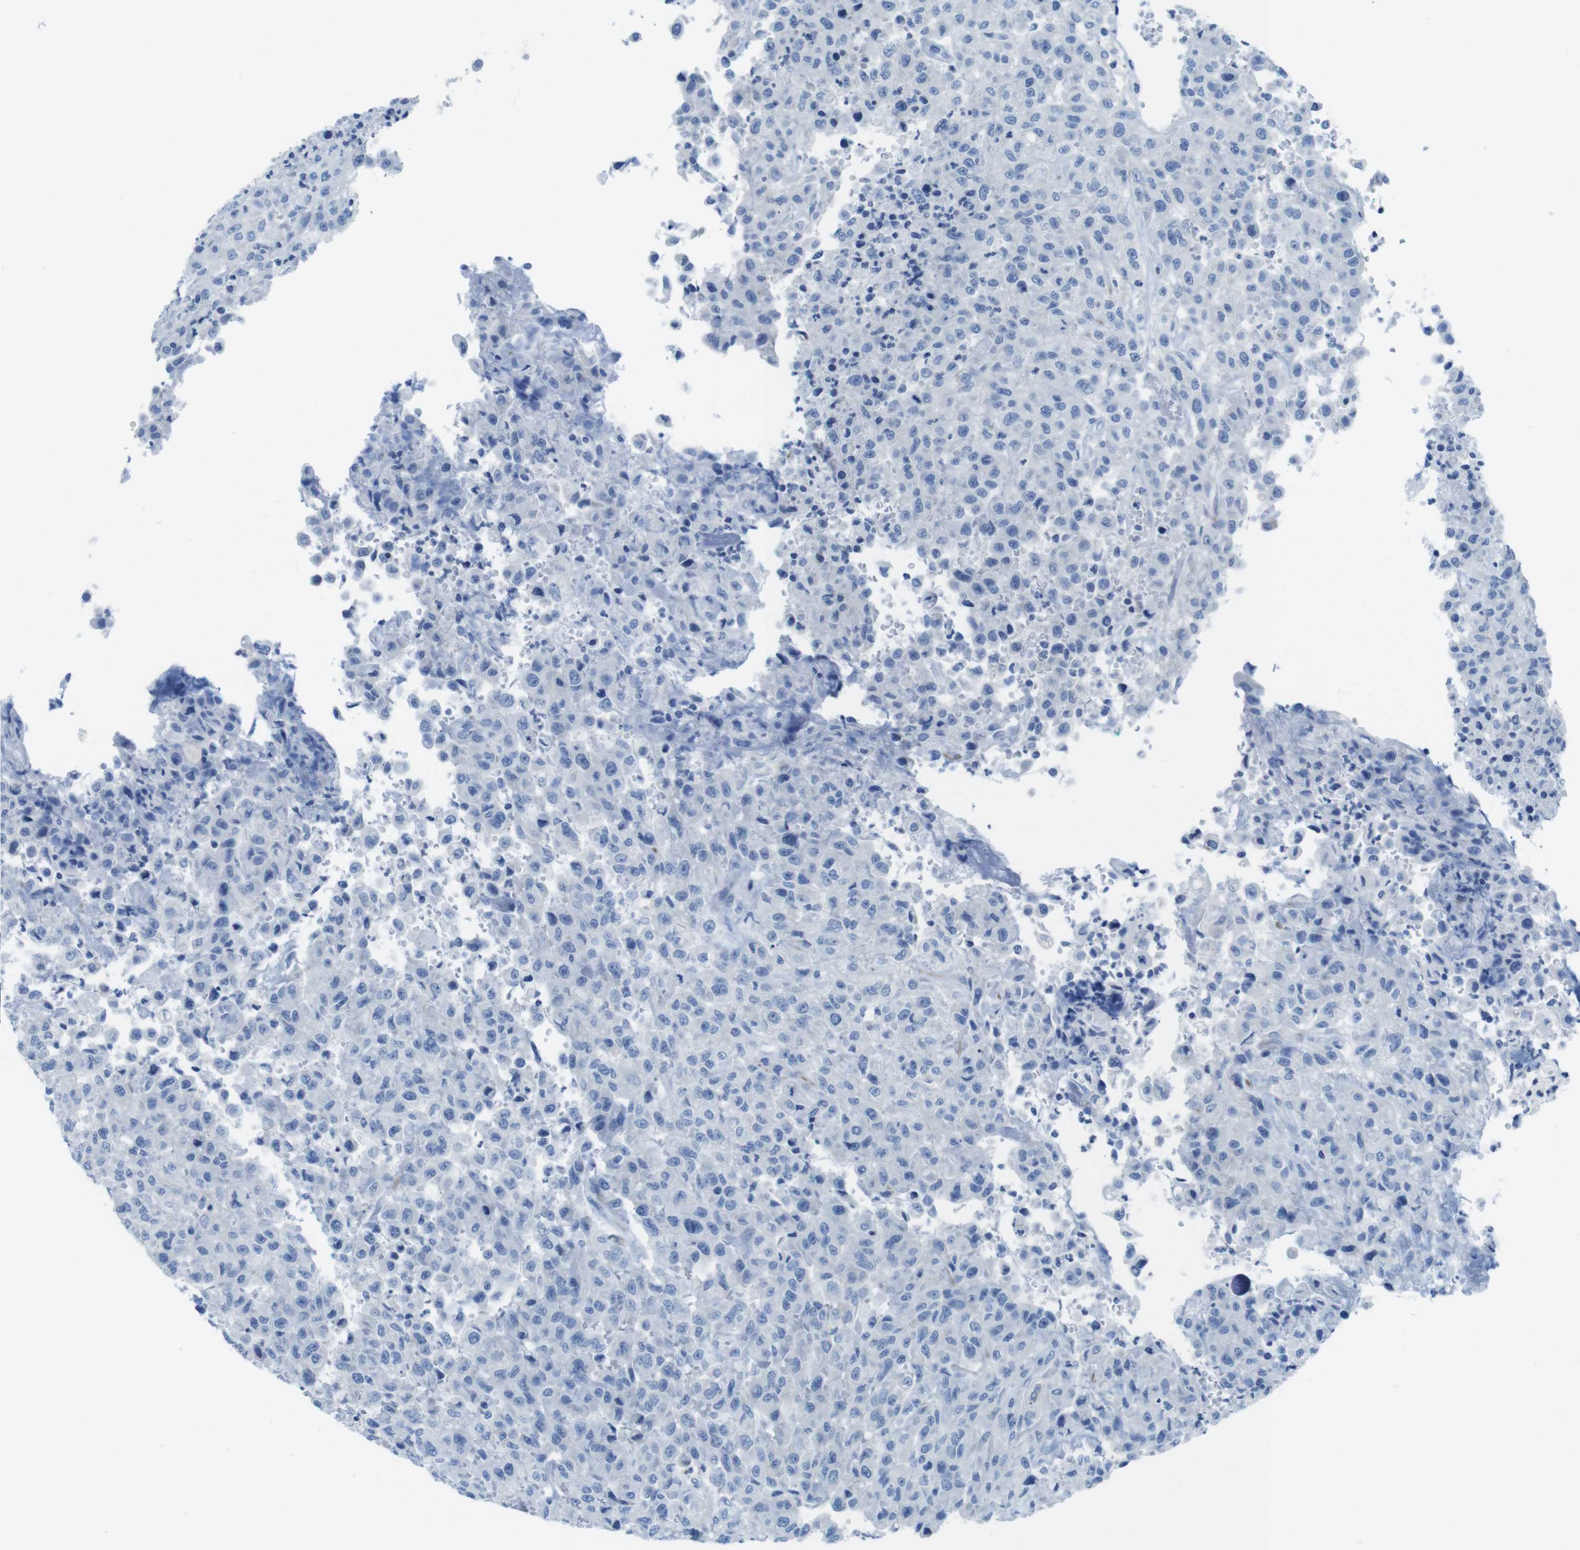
{"staining": {"intensity": "negative", "quantity": "none", "location": "none"}, "tissue": "urothelial cancer", "cell_type": "Tumor cells", "image_type": "cancer", "snomed": [{"axis": "morphology", "description": "Urothelial carcinoma, High grade"}, {"axis": "topography", "description": "Urinary bladder"}], "caption": "This micrograph is of high-grade urothelial carcinoma stained with immunohistochemistry to label a protein in brown with the nuclei are counter-stained blue. There is no staining in tumor cells. (Brightfield microscopy of DAB (3,3'-diaminobenzidine) IHC at high magnification).", "gene": "ASIC5", "patient": {"sex": "male", "age": 46}}